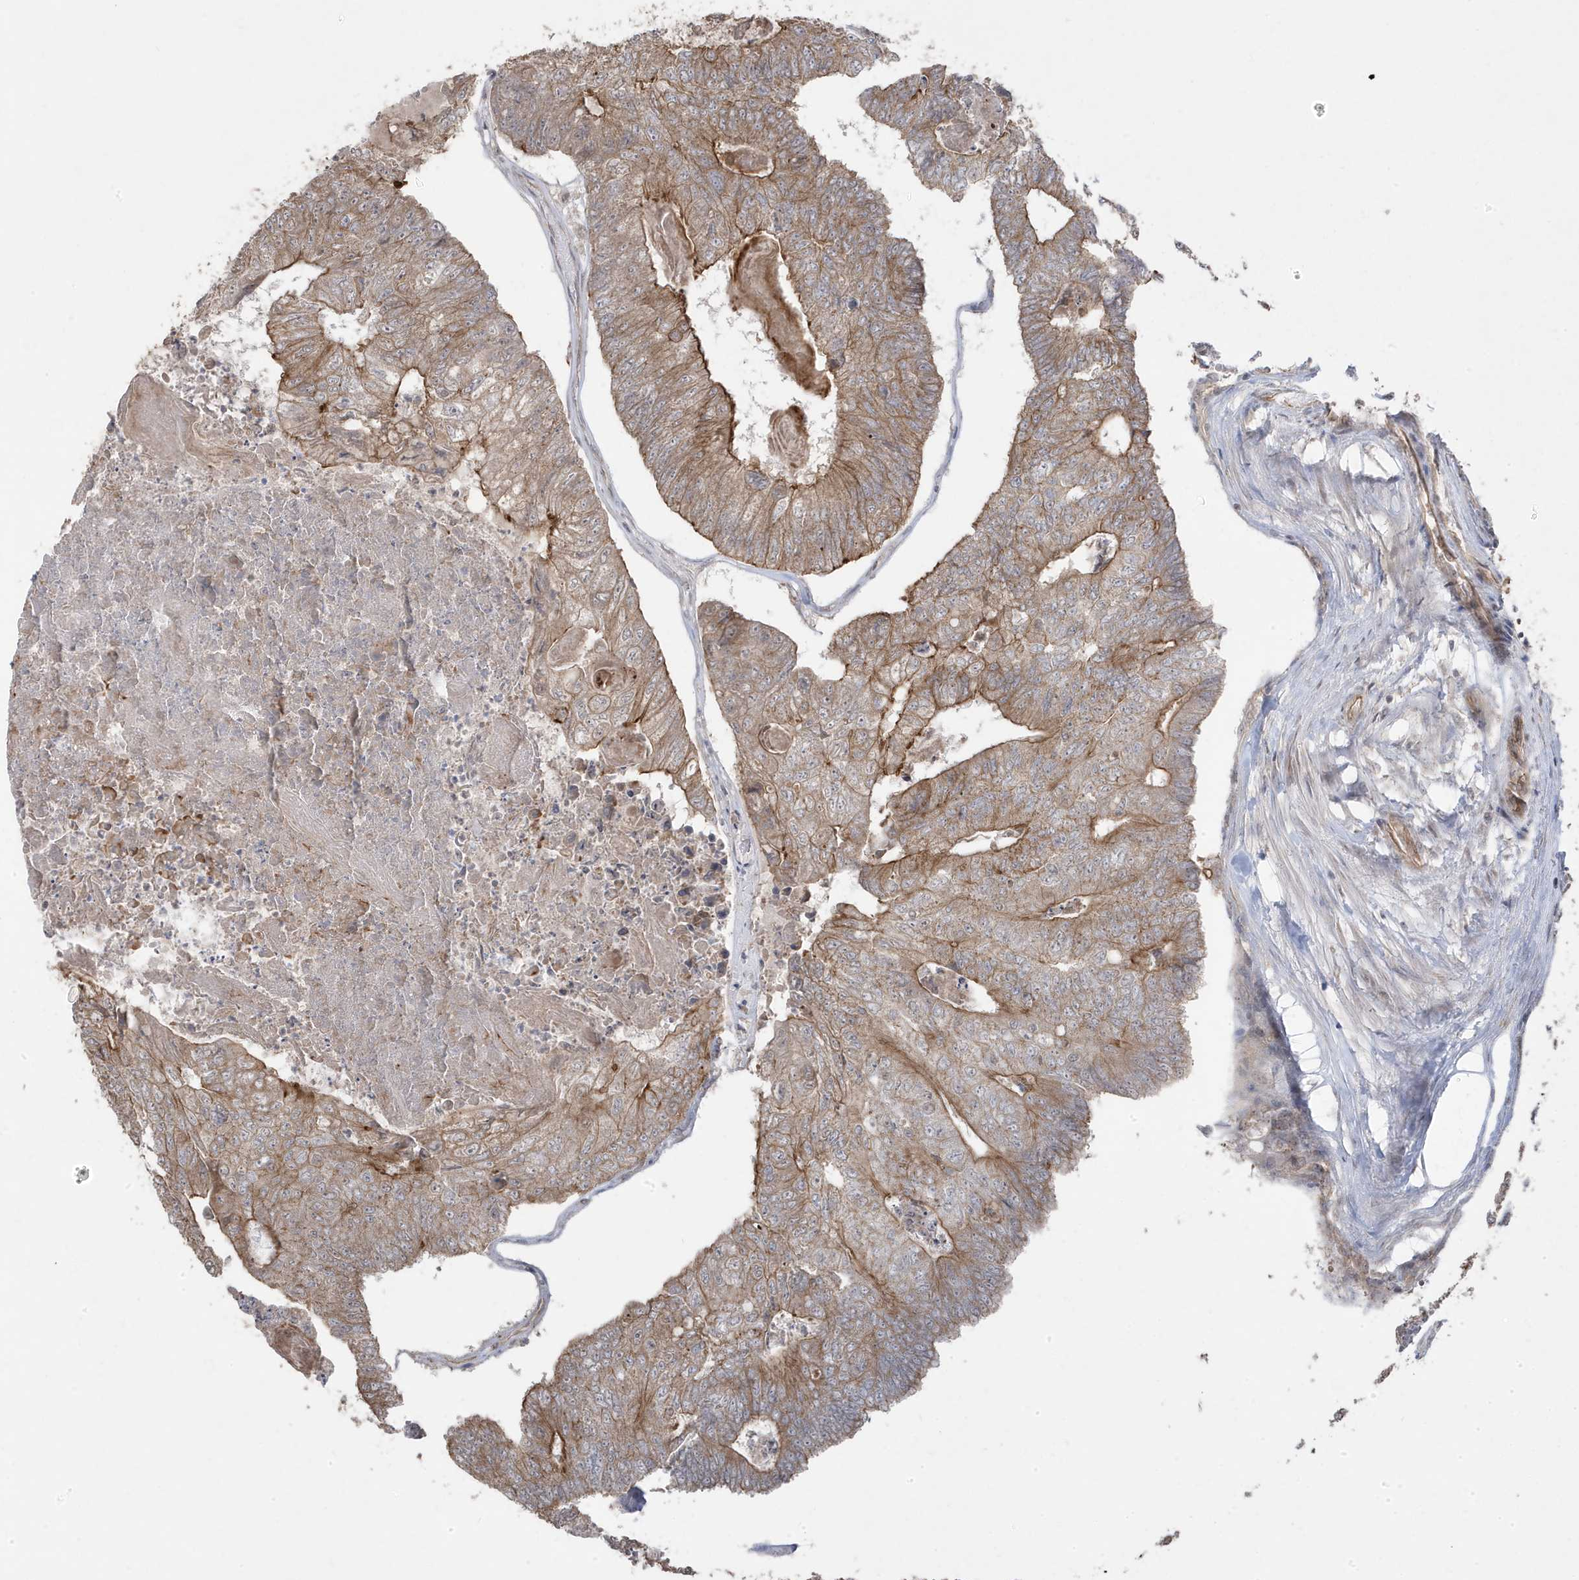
{"staining": {"intensity": "moderate", "quantity": ">75%", "location": "cytoplasmic/membranous"}, "tissue": "colorectal cancer", "cell_type": "Tumor cells", "image_type": "cancer", "snomed": [{"axis": "morphology", "description": "Adenocarcinoma, NOS"}, {"axis": "topography", "description": "Colon"}], "caption": "An image showing moderate cytoplasmic/membranous staining in approximately >75% of tumor cells in colorectal adenocarcinoma, as visualized by brown immunohistochemical staining.", "gene": "DNAJC12", "patient": {"sex": "female", "age": 67}}